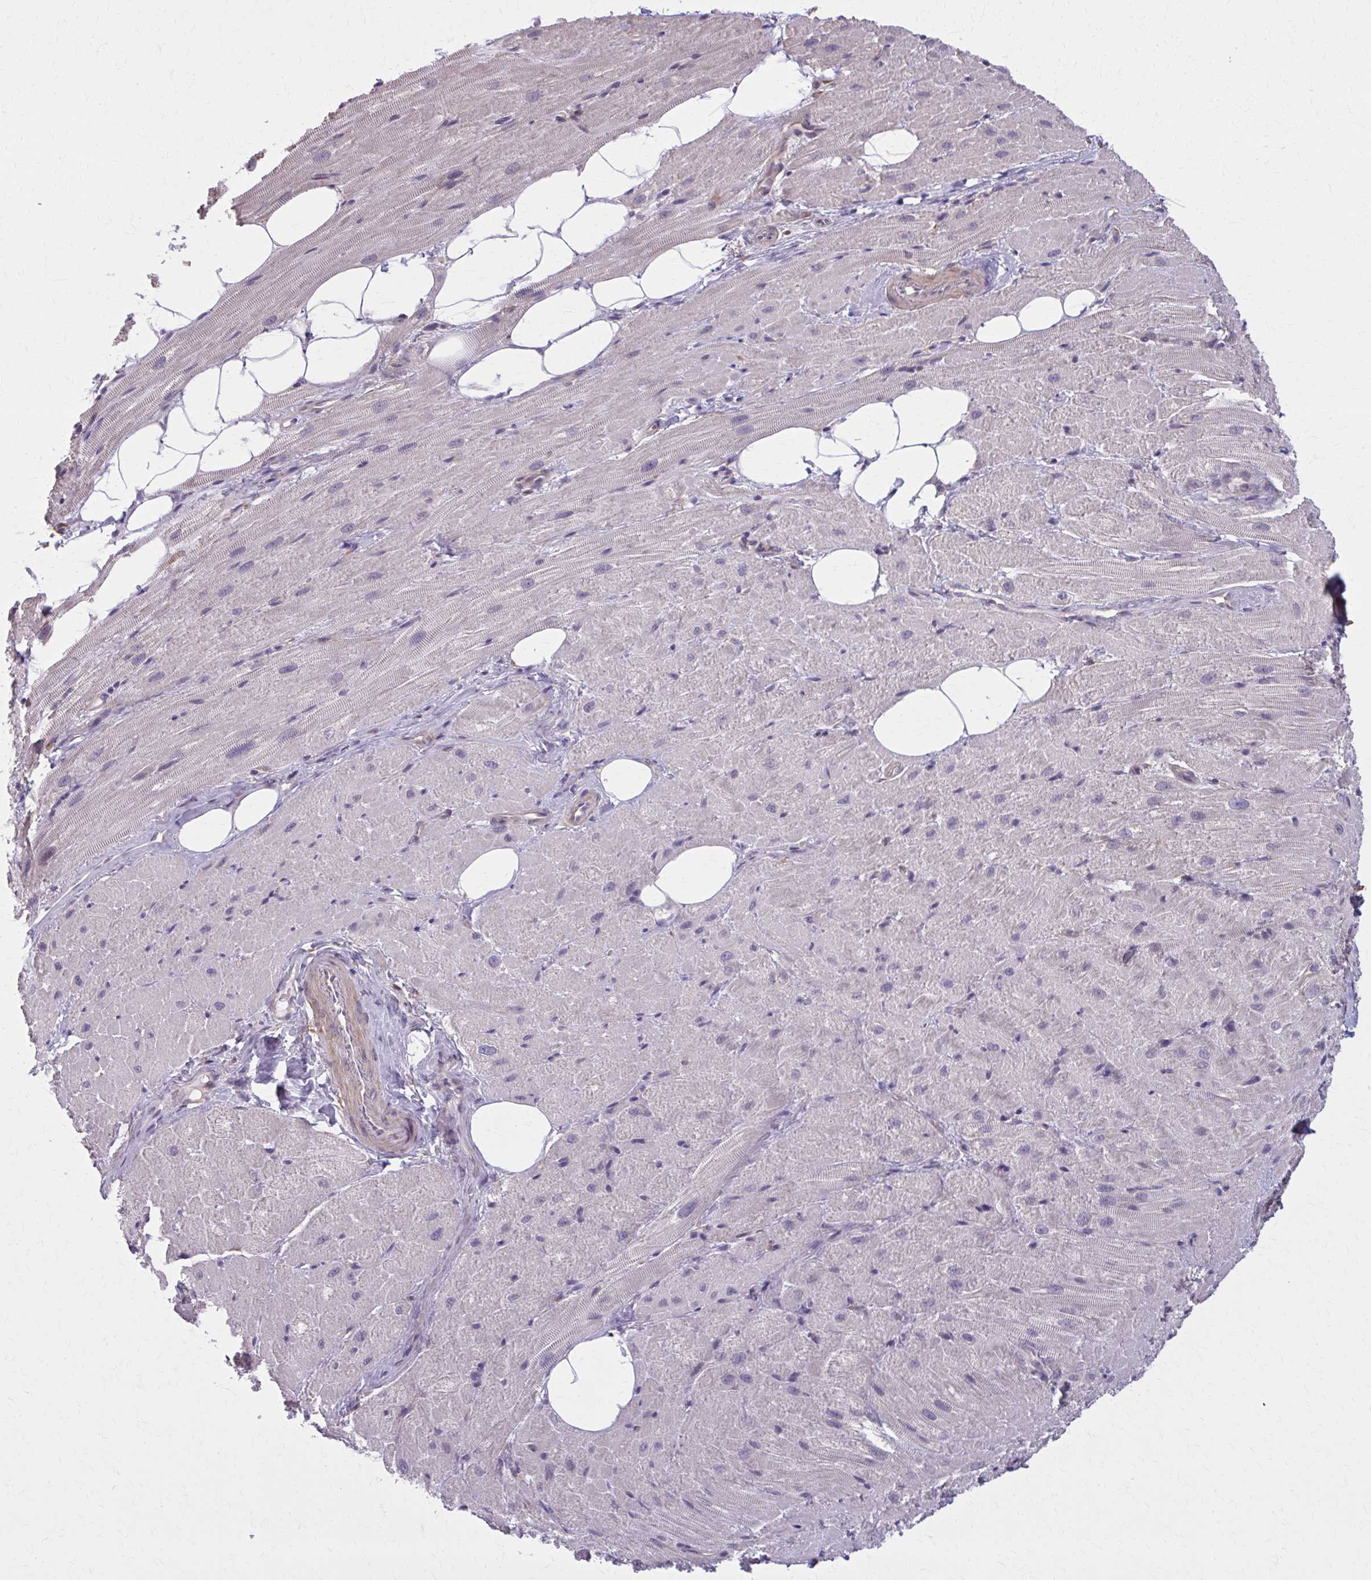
{"staining": {"intensity": "negative", "quantity": "none", "location": "none"}, "tissue": "heart muscle", "cell_type": "Cardiomyocytes", "image_type": "normal", "snomed": [{"axis": "morphology", "description": "Normal tissue, NOS"}, {"axis": "topography", "description": "Heart"}], "caption": "Immunohistochemistry (IHC) micrograph of unremarkable heart muscle stained for a protein (brown), which displays no expression in cardiomyocytes. The staining was performed using DAB (3,3'-diaminobenzidine) to visualize the protein expression in brown, while the nuclei were stained in blue with hematoxylin (Magnification: 20x).", "gene": "NUMBL", "patient": {"sex": "male", "age": 62}}